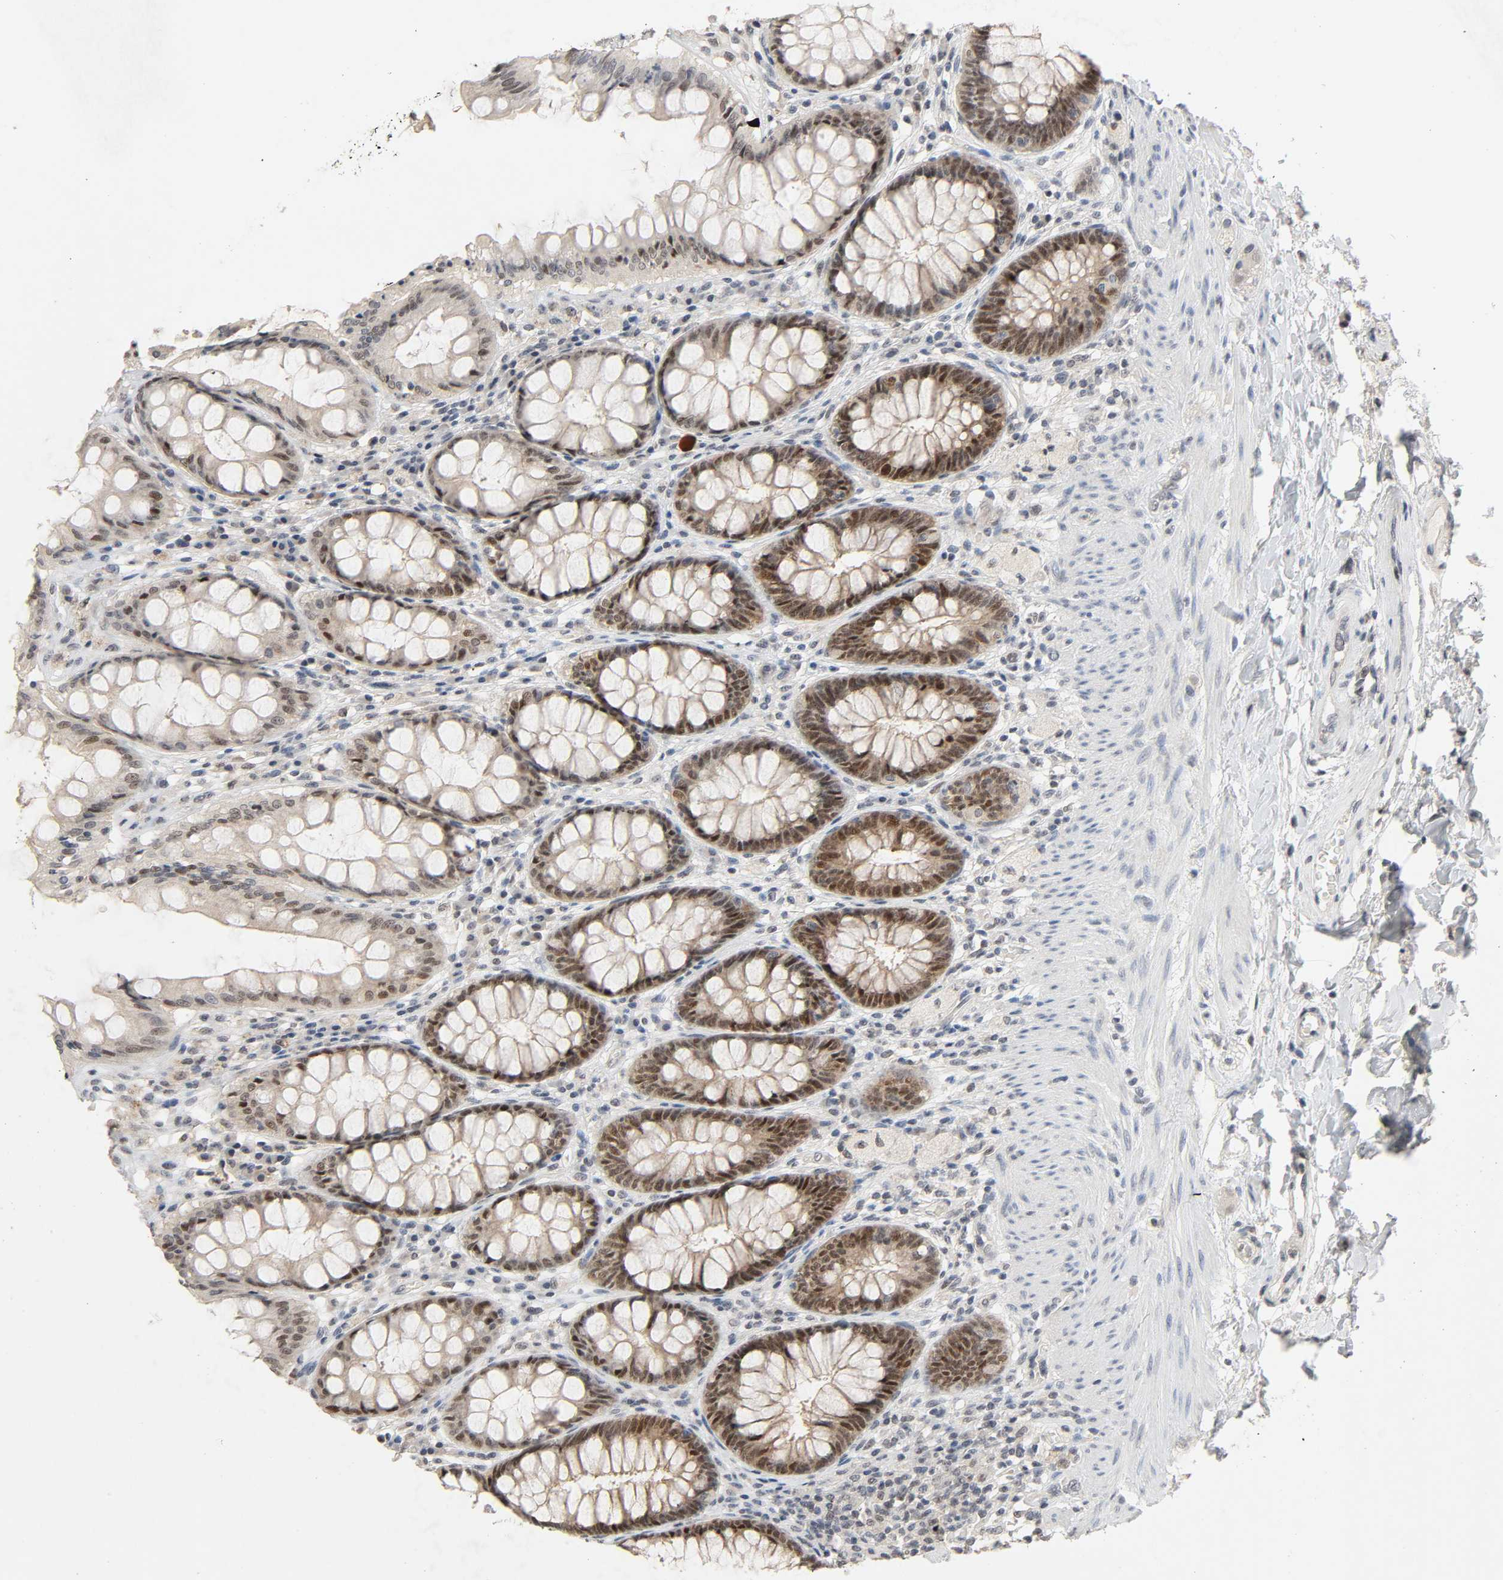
{"staining": {"intensity": "moderate", "quantity": ">75%", "location": "cytoplasmic/membranous,nuclear"}, "tissue": "rectum", "cell_type": "Glandular cells", "image_type": "normal", "snomed": [{"axis": "morphology", "description": "Normal tissue, NOS"}, {"axis": "topography", "description": "Rectum"}], "caption": "IHC staining of normal rectum, which demonstrates medium levels of moderate cytoplasmic/membranous,nuclear positivity in approximately >75% of glandular cells indicating moderate cytoplasmic/membranous,nuclear protein staining. The staining was performed using DAB (brown) for protein detection and nuclei were counterstained in hematoxylin (blue).", "gene": "MAPKAPK5", "patient": {"sex": "female", "age": 46}}